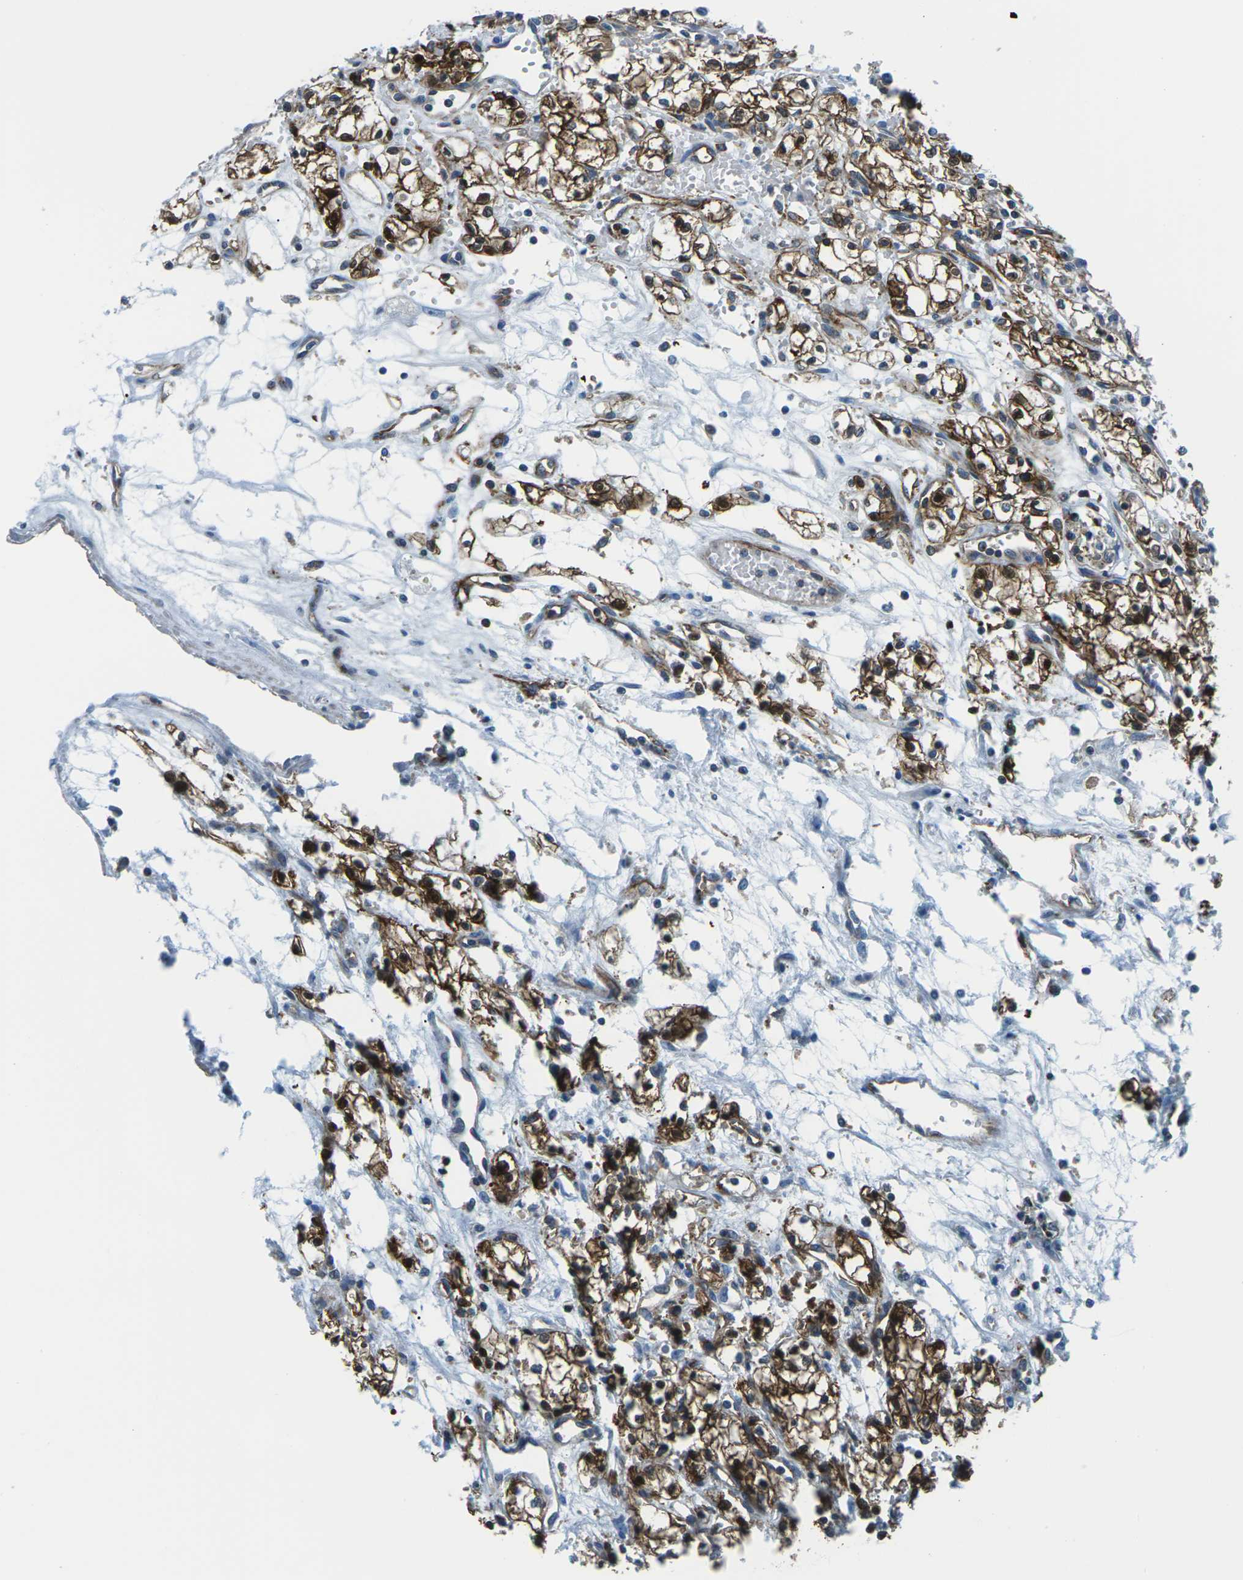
{"staining": {"intensity": "strong", "quantity": ">75%", "location": "cytoplasmic/membranous"}, "tissue": "renal cancer", "cell_type": "Tumor cells", "image_type": "cancer", "snomed": [{"axis": "morphology", "description": "Normal tissue, NOS"}, {"axis": "morphology", "description": "Adenocarcinoma, NOS"}, {"axis": "topography", "description": "Kidney"}], "caption": "Immunohistochemistry (IHC) staining of adenocarcinoma (renal), which exhibits high levels of strong cytoplasmic/membranous staining in approximately >75% of tumor cells indicating strong cytoplasmic/membranous protein positivity. The staining was performed using DAB (3,3'-diaminobenzidine) (brown) for protein detection and nuclei were counterstained in hematoxylin (blue).", "gene": "SOCS4", "patient": {"sex": "male", "age": 59}}